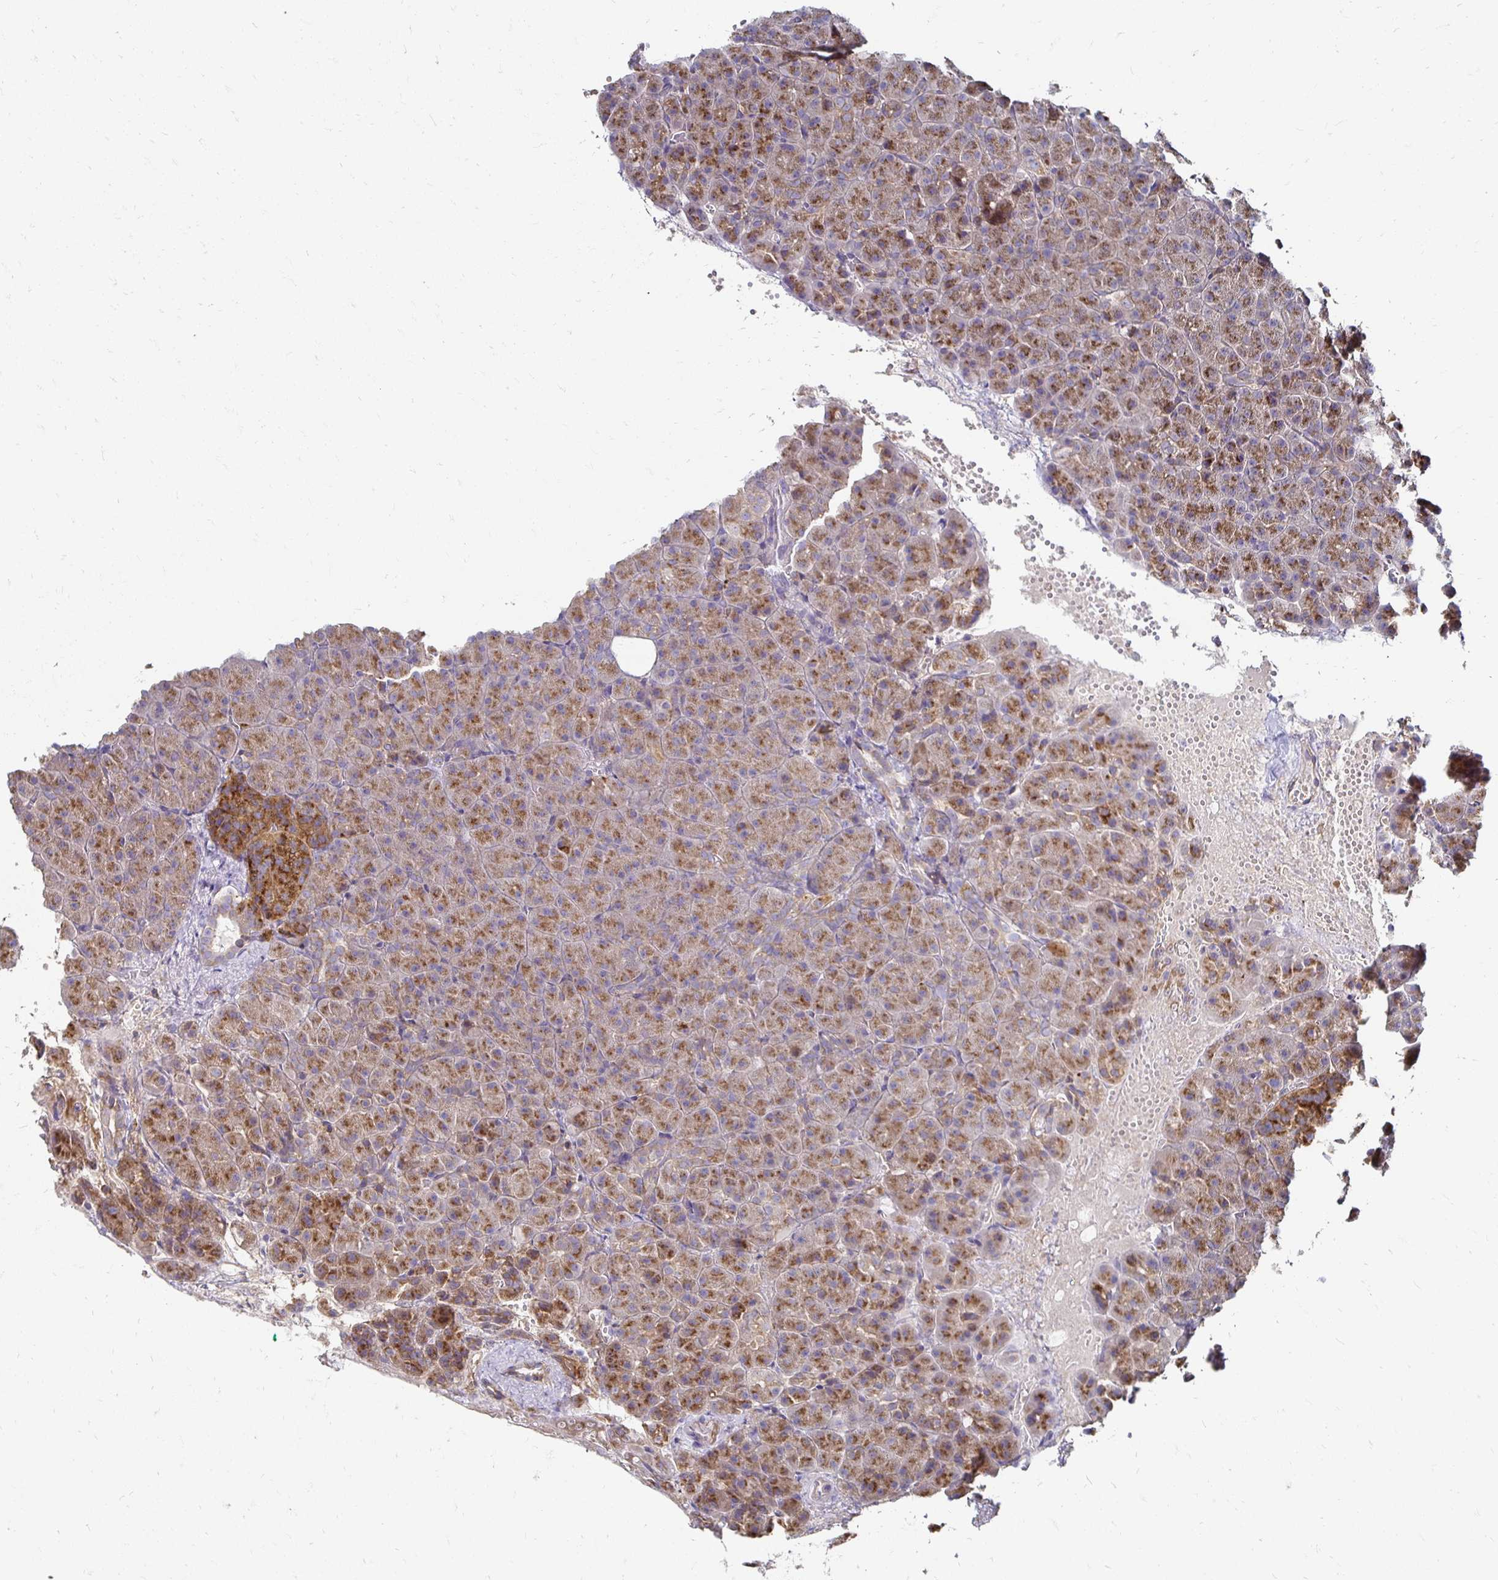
{"staining": {"intensity": "moderate", "quantity": ">75%", "location": "cytoplasmic/membranous"}, "tissue": "pancreas", "cell_type": "Exocrine glandular cells", "image_type": "normal", "snomed": [{"axis": "morphology", "description": "Normal tissue, NOS"}, {"axis": "topography", "description": "Pancreas"}], "caption": "Brown immunohistochemical staining in normal pancreas displays moderate cytoplasmic/membranous positivity in approximately >75% of exocrine glandular cells. (DAB IHC, brown staining for protein, blue staining for nuclei).", "gene": "NCSTN", "patient": {"sex": "female", "age": 74}}